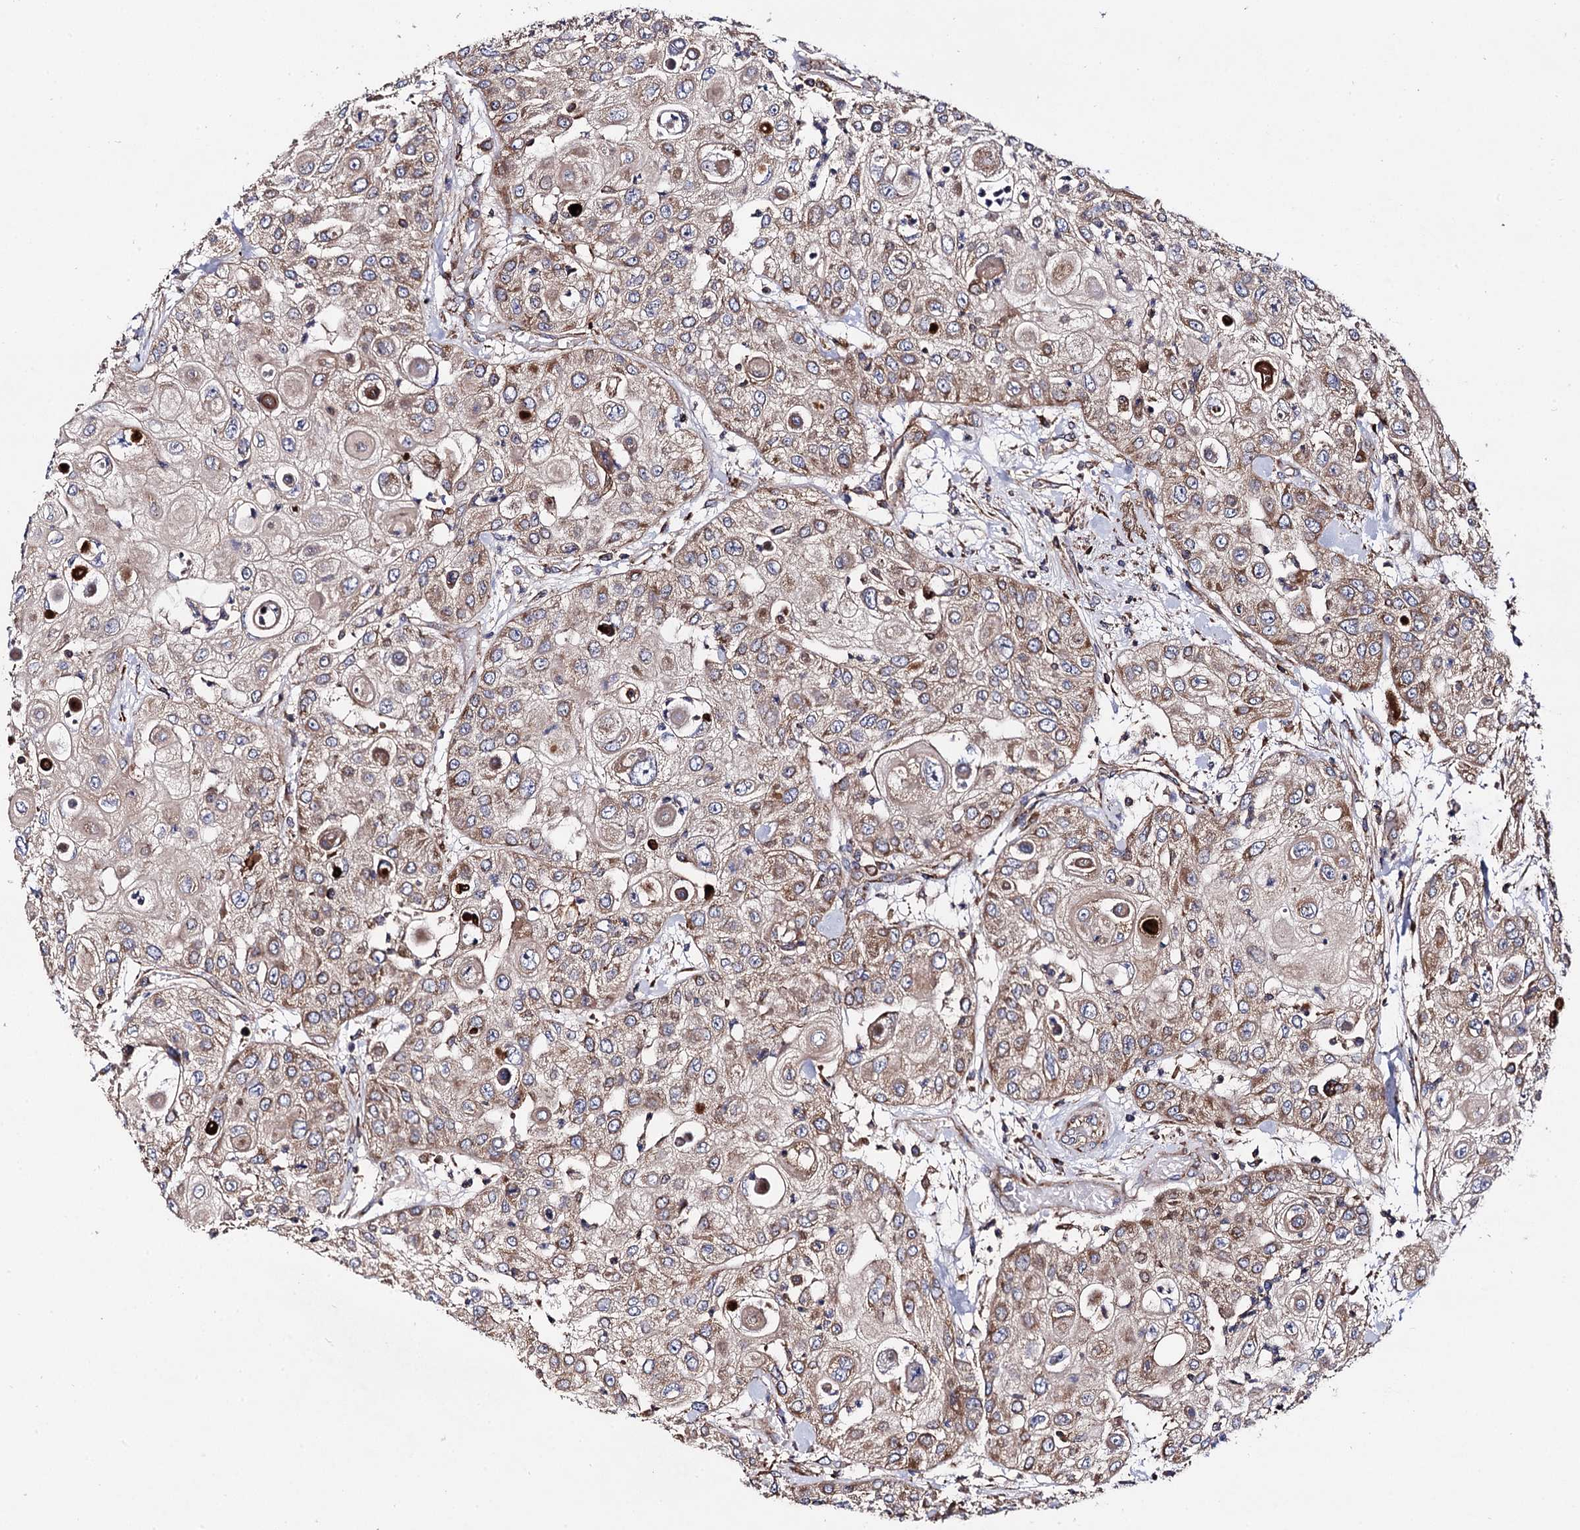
{"staining": {"intensity": "weak", "quantity": "25%-75%", "location": "cytoplasmic/membranous"}, "tissue": "urothelial cancer", "cell_type": "Tumor cells", "image_type": "cancer", "snomed": [{"axis": "morphology", "description": "Urothelial carcinoma, High grade"}, {"axis": "topography", "description": "Urinary bladder"}], "caption": "Protein analysis of high-grade urothelial carcinoma tissue reveals weak cytoplasmic/membranous positivity in approximately 25%-75% of tumor cells.", "gene": "IQCH", "patient": {"sex": "female", "age": 79}}